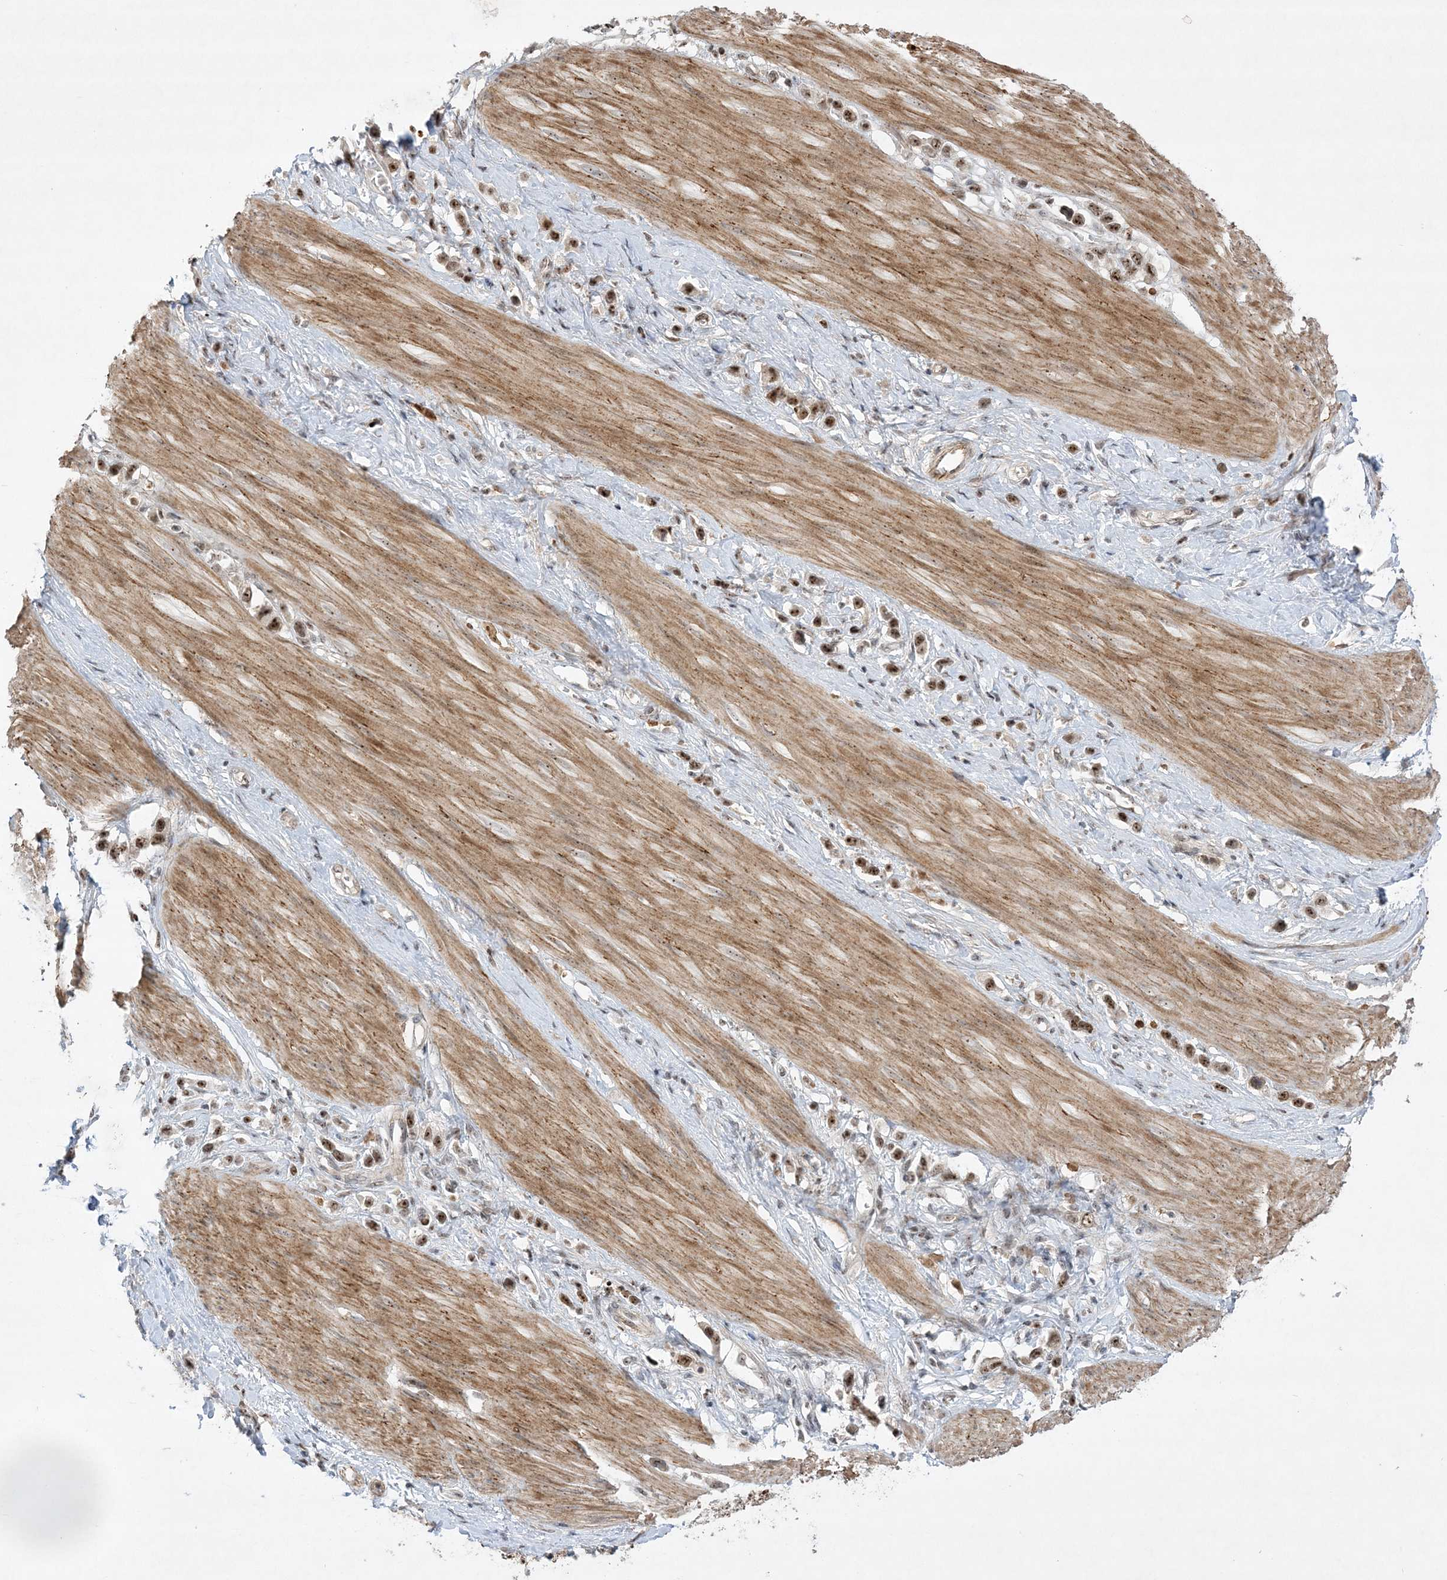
{"staining": {"intensity": "moderate", "quantity": ">75%", "location": "nuclear"}, "tissue": "stomach cancer", "cell_type": "Tumor cells", "image_type": "cancer", "snomed": [{"axis": "morphology", "description": "Adenocarcinoma, NOS"}, {"axis": "topography", "description": "Stomach"}], "caption": "Protein expression by immunohistochemistry (IHC) shows moderate nuclear staining in approximately >75% of tumor cells in stomach cancer (adenocarcinoma).", "gene": "NPM3", "patient": {"sex": "female", "age": 65}}